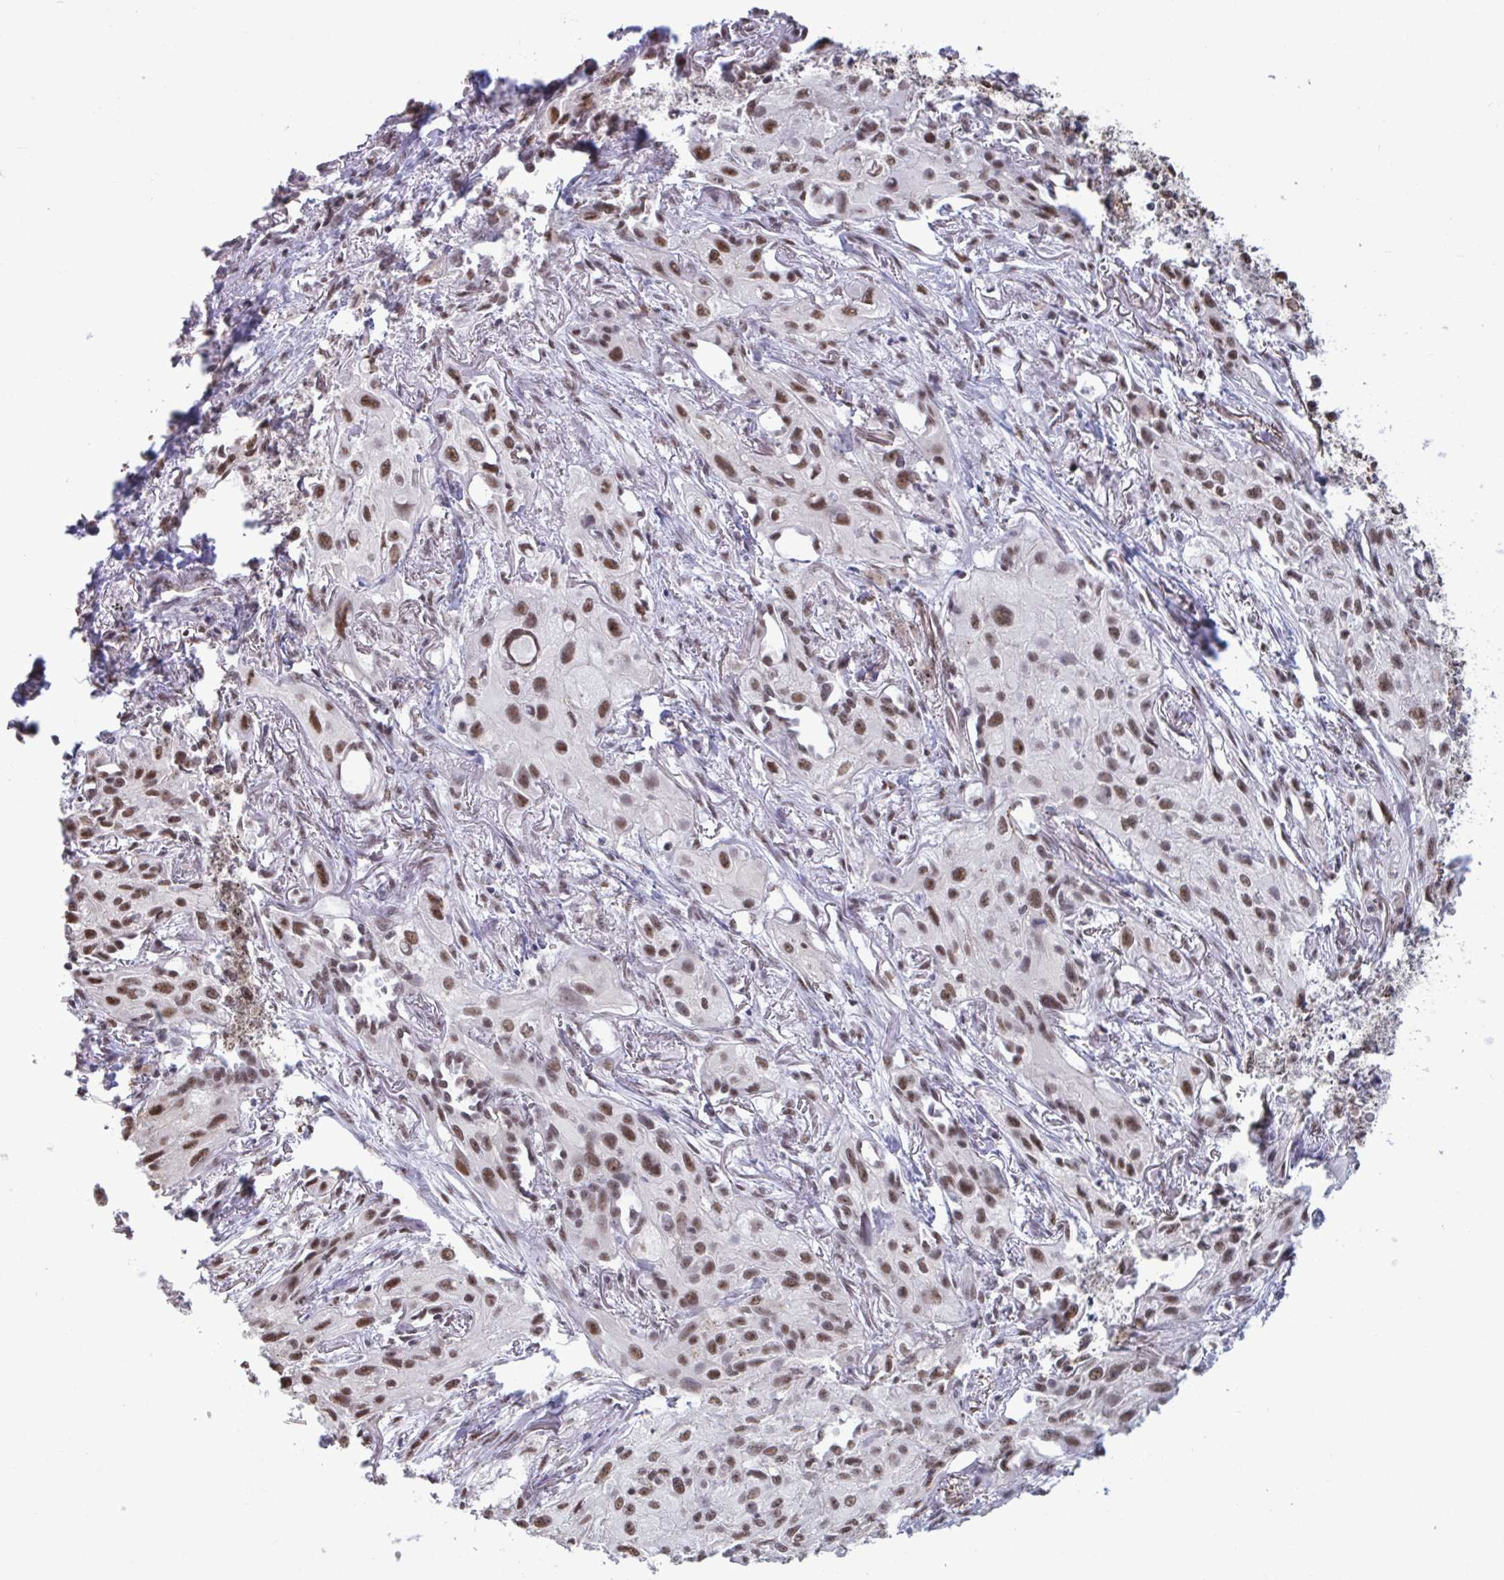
{"staining": {"intensity": "moderate", "quantity": ">75%", "location": "nuclear"}, "tissue": "lung cancer", "cell_type": "Tumor cells", "image_type": "cancer", "snomed": [{"axis": "morphology", "description": "Squamous cell carcinoma, NOS"}, {"axis": "topography", "description": "Lung"}], "caption": "An image of human lung squamous cell carcinoma stained for a protein demonstrates moderate nuclear brown staining in tumor cells. (brown staining indicates protein expression, while blue staining denotes nuclei).", "gene": "PUF60", "patient": {"sex": "male", "age": 71}}